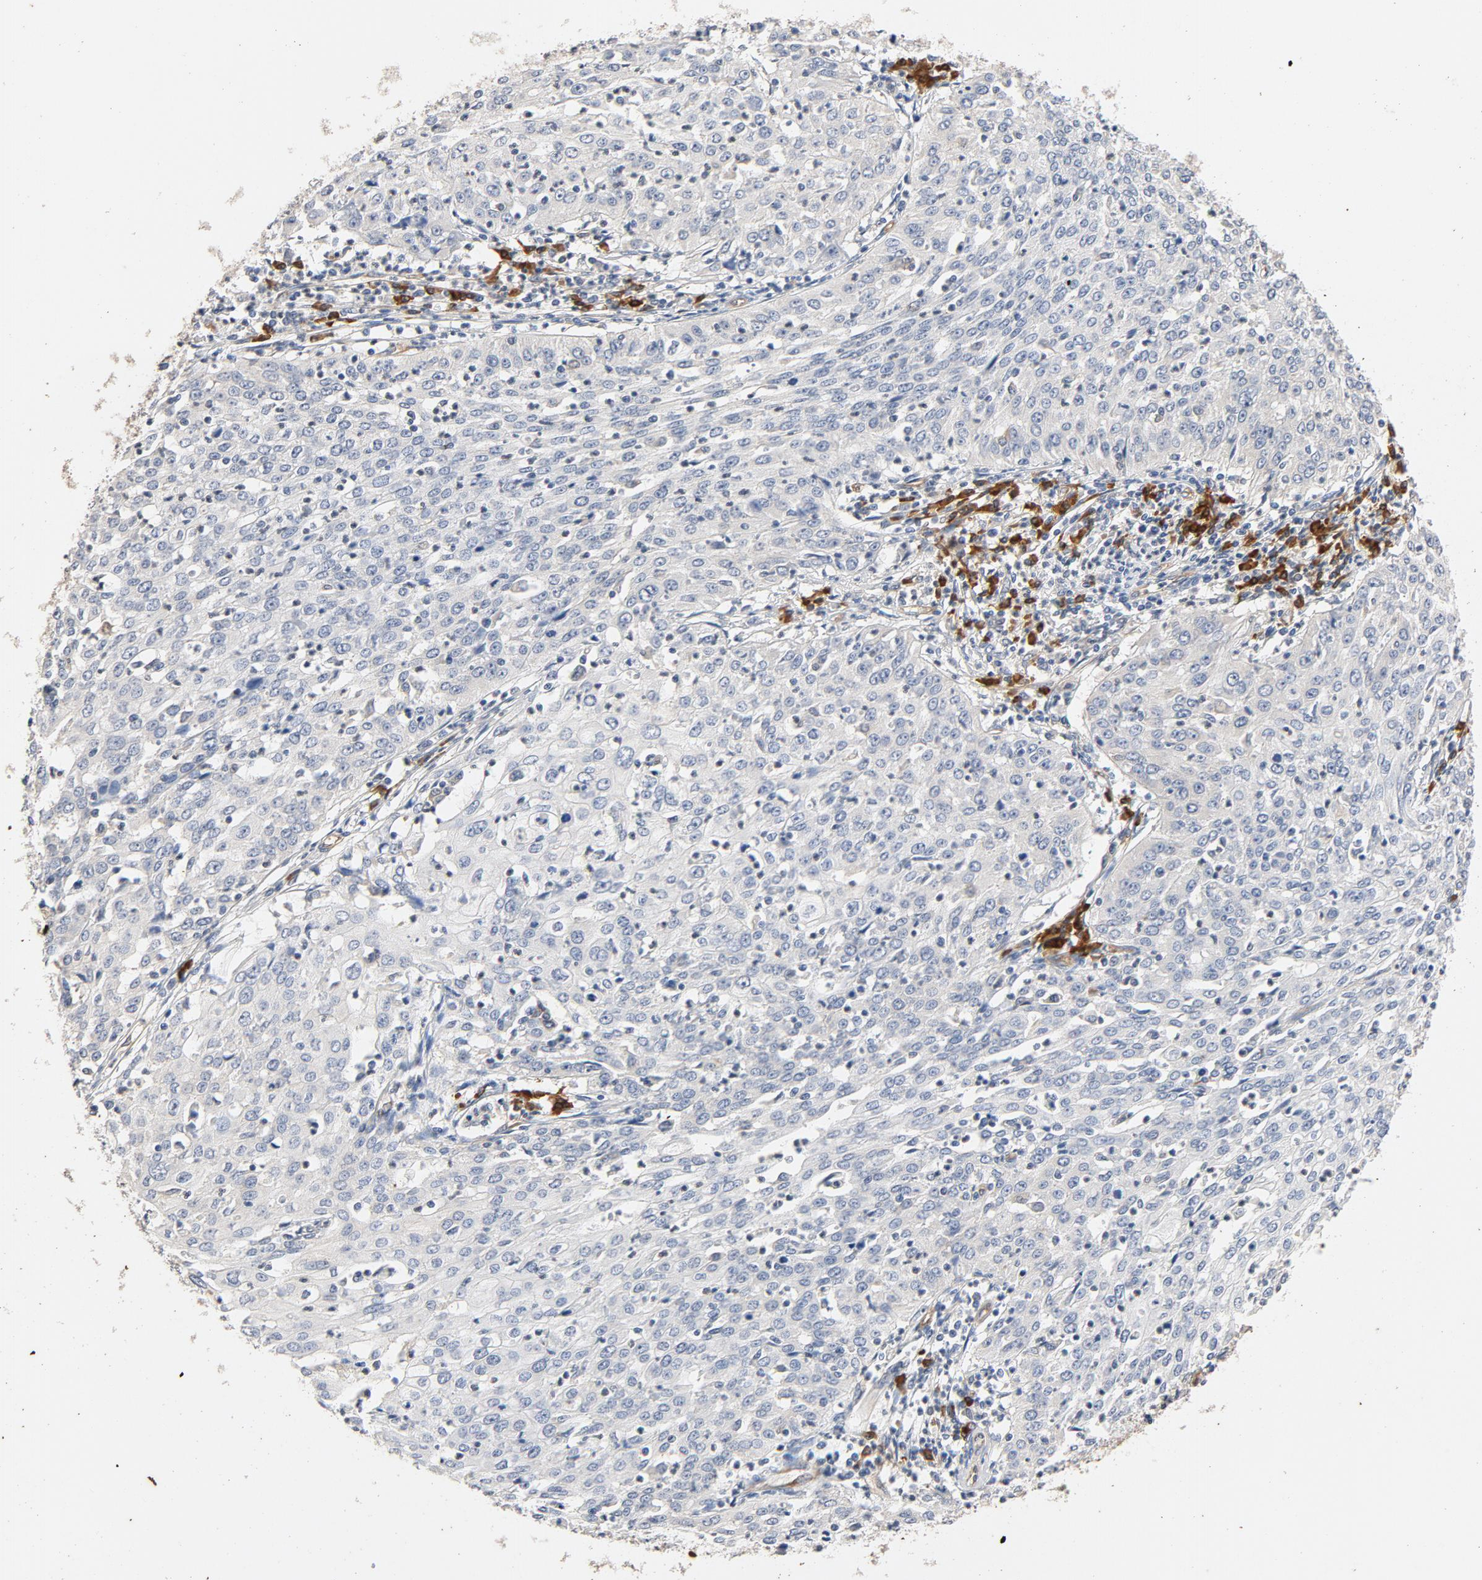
{"staining": {"intensity": "negative", "quantity": "none", "location": "none"}, "tissue": "cervical cancer", "cell_type": "Tumor cells", "image_type": "cancer", "snomed": [{"axis": "morphology", "description": "Squamous cell carcinoma, NOS"}, {"axis": "topography", "description": "Cervix"}], "caption": "Protein analysis of cervical cancer demonstrates no significant expression in tumor cells.", "gene": "UBE2J1", "patient": {"sex": "female", "age": 39}}